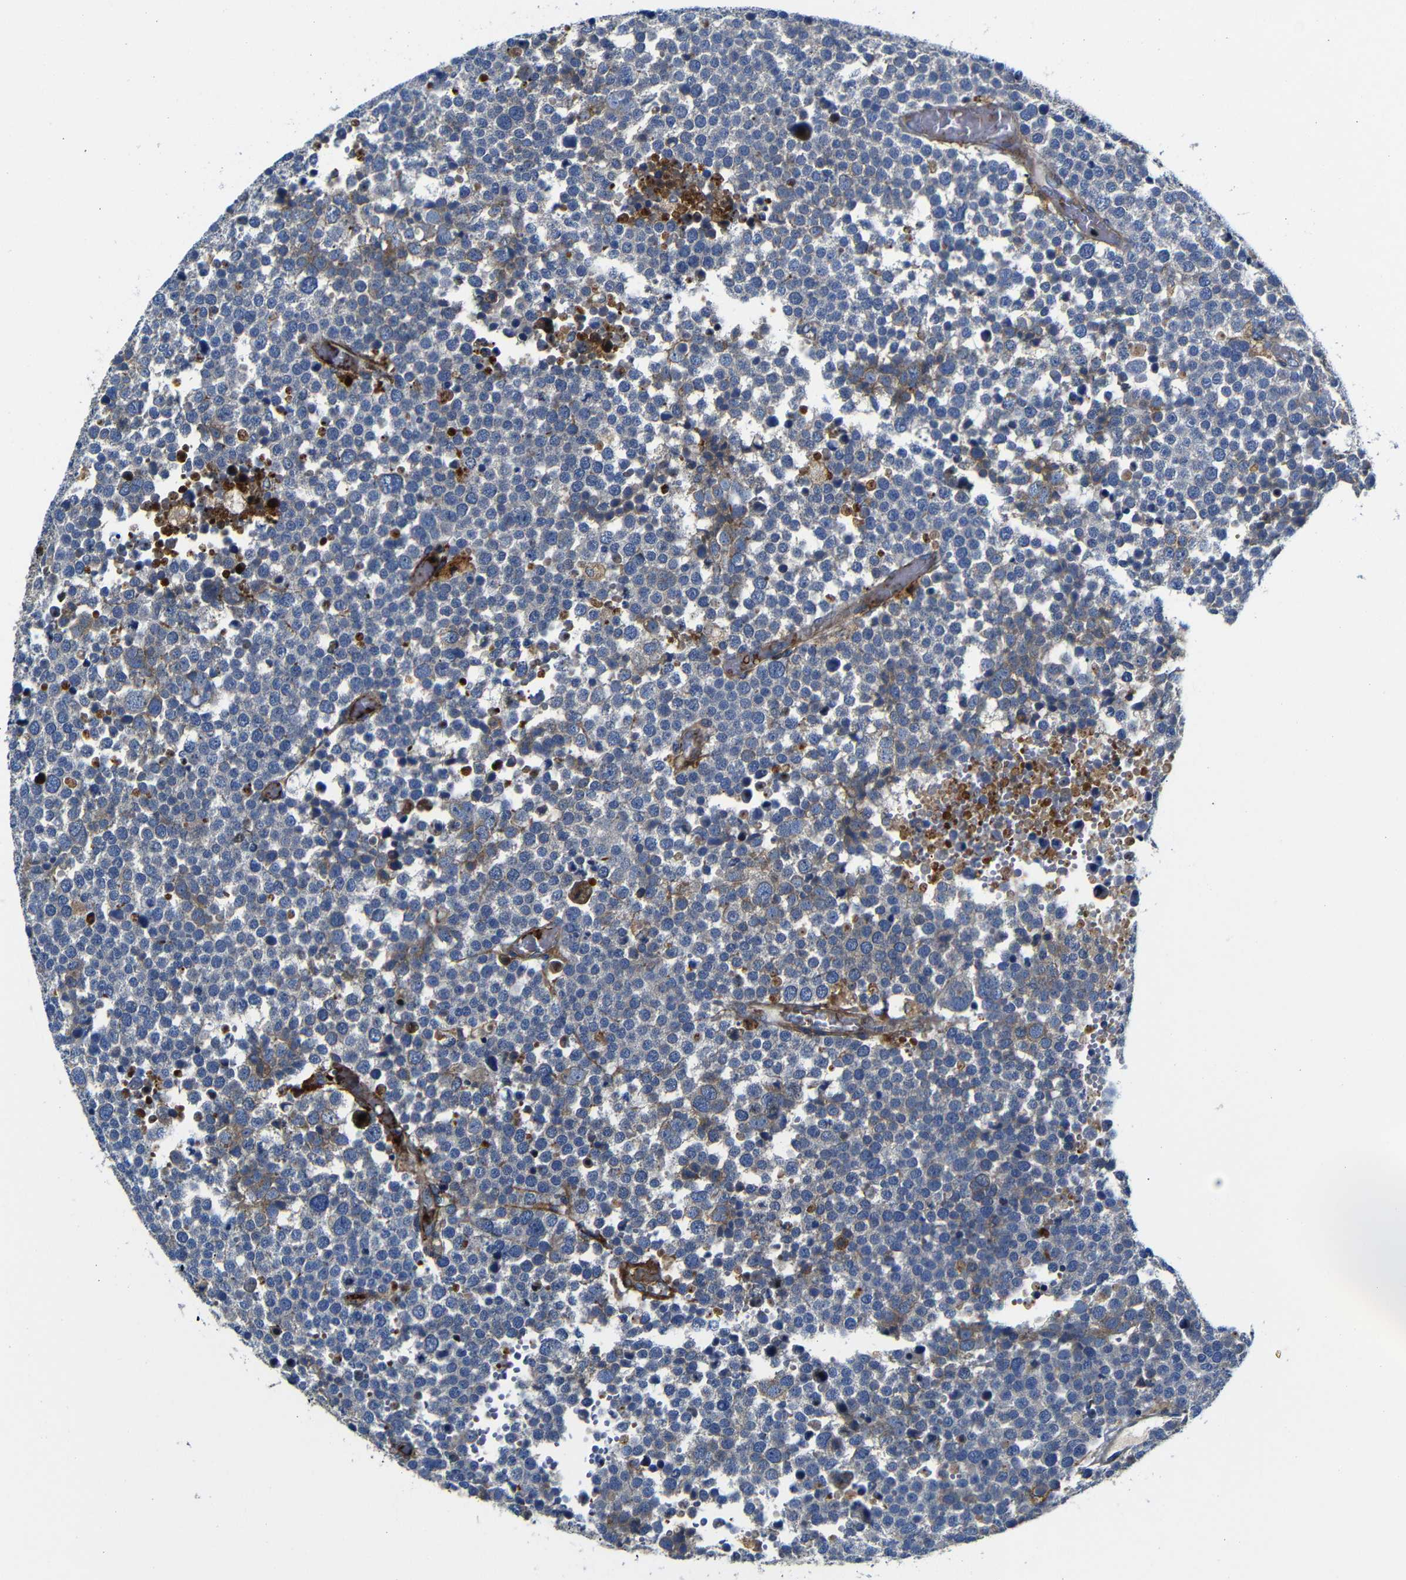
{"staining": {"intensity": "negative", "quantity": "none", "location": "none"}, "tissue": "testis cancer", "cell_type": "Tumor cells", "image_type": "cancer", "snomed": [{"axis": "morphology", "description": "Seminoma, NOS"}, {"axis": "topography", "description": "Testis"}], "caption": "Testis cancer (seminoma) was stained to show a protein in brown. There is no significant positivity in tumor cells. The staining is performed using DAB (3,3'-diaminobenzidine) brown chromogen with nuclei counter-stained in using hematoxylin.", "gene": "CLCC1", "patient": {"sex": "male", "age": 71}}